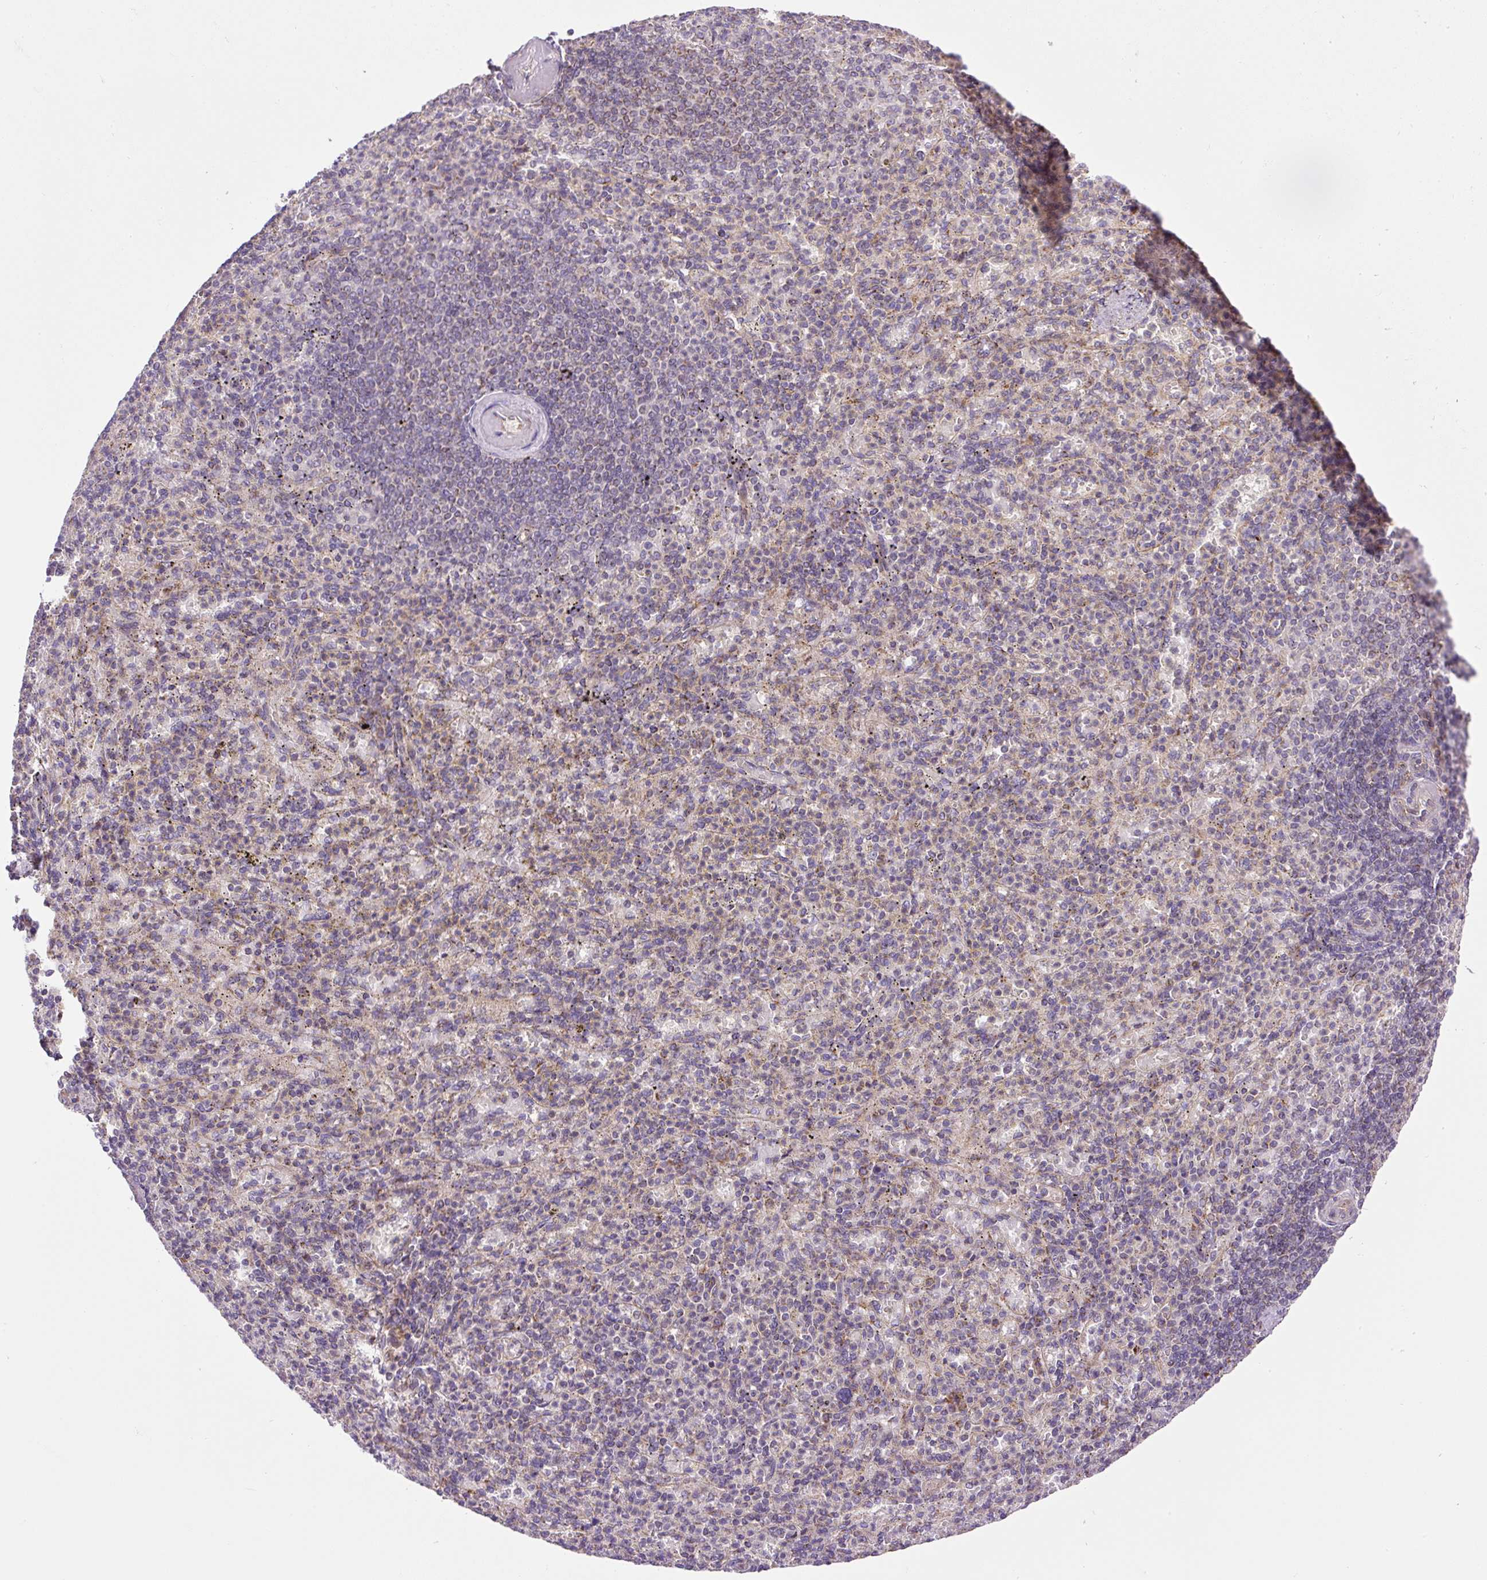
{"staining": {"intensity": "weak", "quantity": "25%-75%", "location": "cytoplasmic/membranous"}, "tissue": "spleen", "cell_type": "Cells in red pulp", "image_type": "normal", "snomed": [{"axis": "morphology", "description": "Normal tissue, NOS"}, {"axis": "topography", "description": "Spleen"}], "caption": "A photomicrograph showing weak cytoplasmic/membranous positivity in approximately 25%-75% of cells in red pulp in benign spleen, as visualized by brown immunohistochemical staining.", "gene": "ZNF547", "patient": {"sex": "female", "age": 74}}